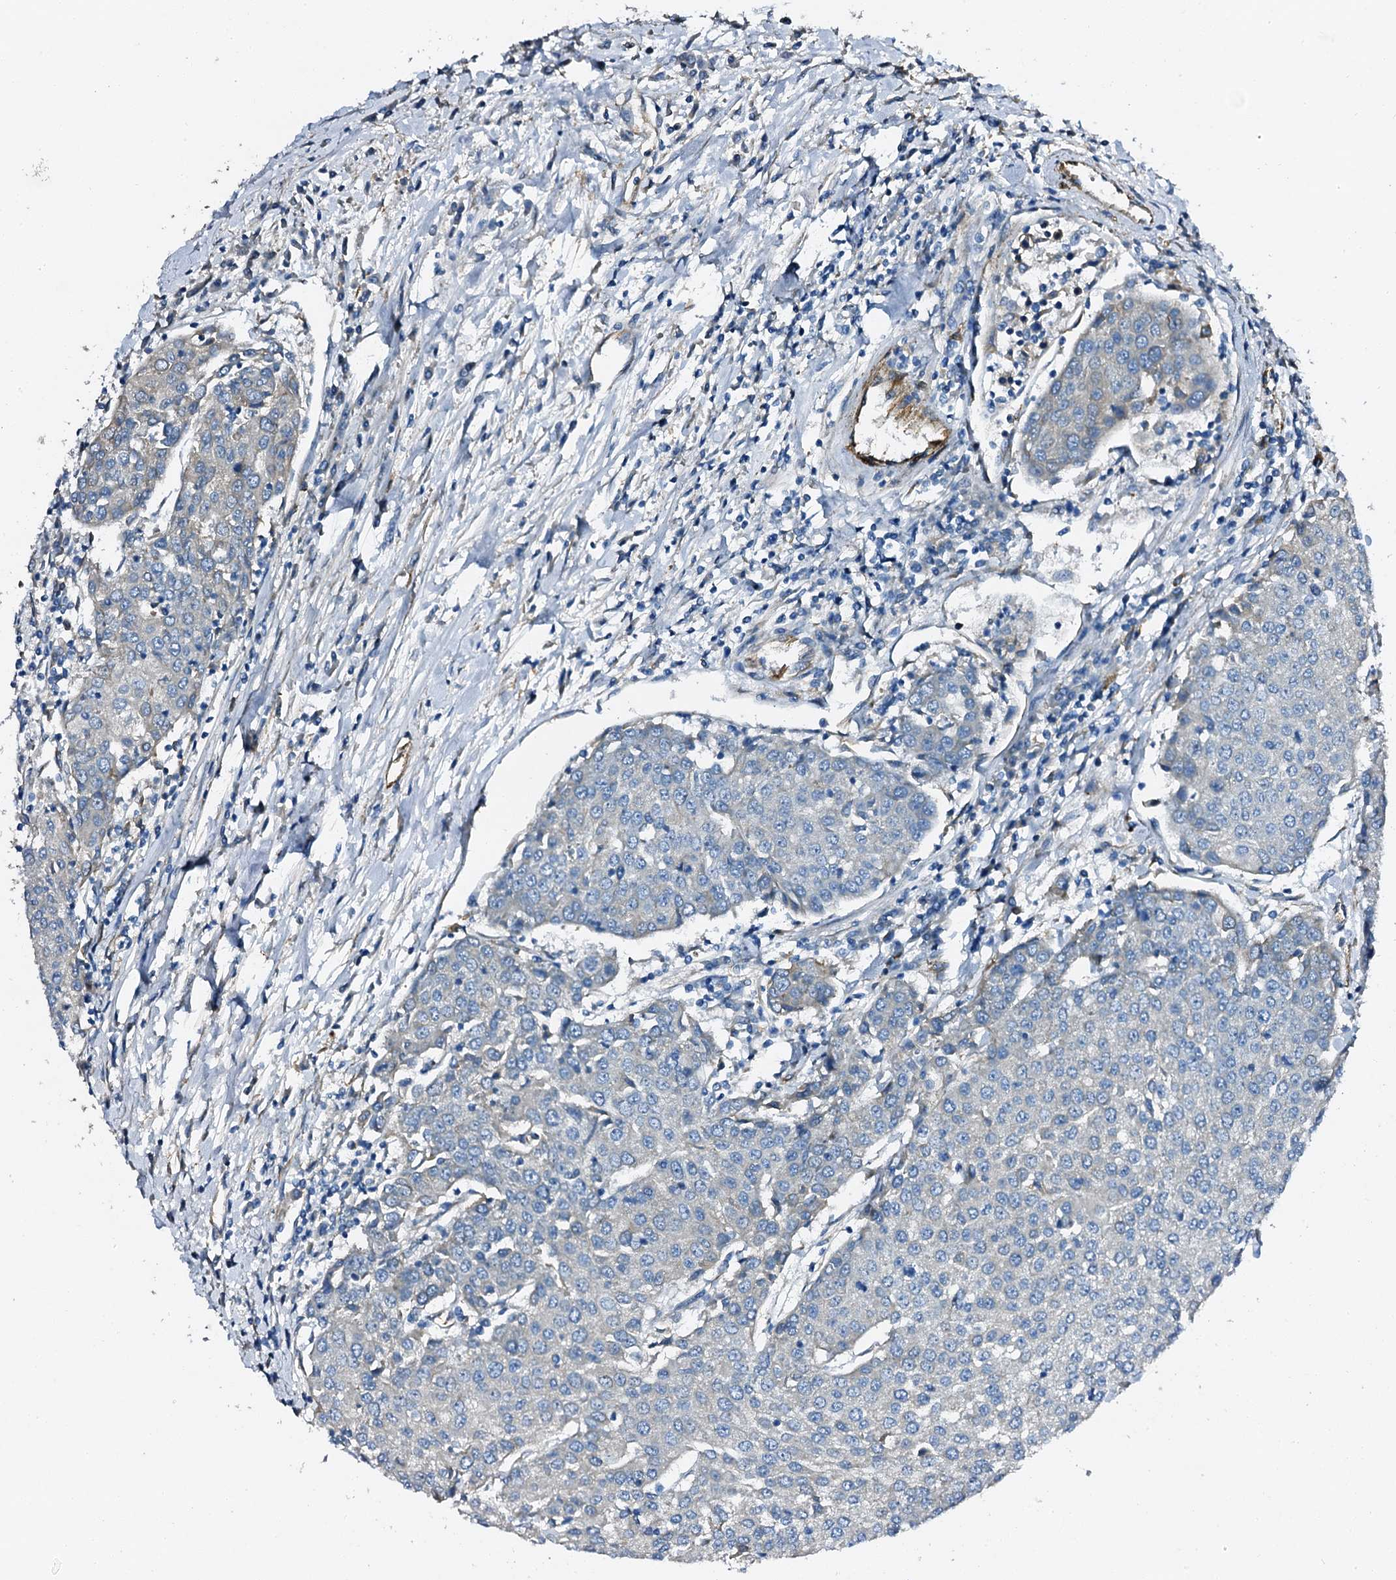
{"staining": {"intensity": "negative", "quantity": "none", "location": "none"}, "tissue": "urothelial cancer", "cell_type": "Tumor cells", "image_type": "cancer", "snomed": [{"axis": "morphology", "description": "Urothelial carcinoma, High grade"}, {"axis": "topography", "description": "Urinary bladder"}], "caption": "Tumor cells show no significant protein expression in urothelial cancer. (Immunohistochemistry (ihc), brightfield microscopy, high magnification).", "gene": "DBX1", "patient": {"sex": "female", "age": 85}}